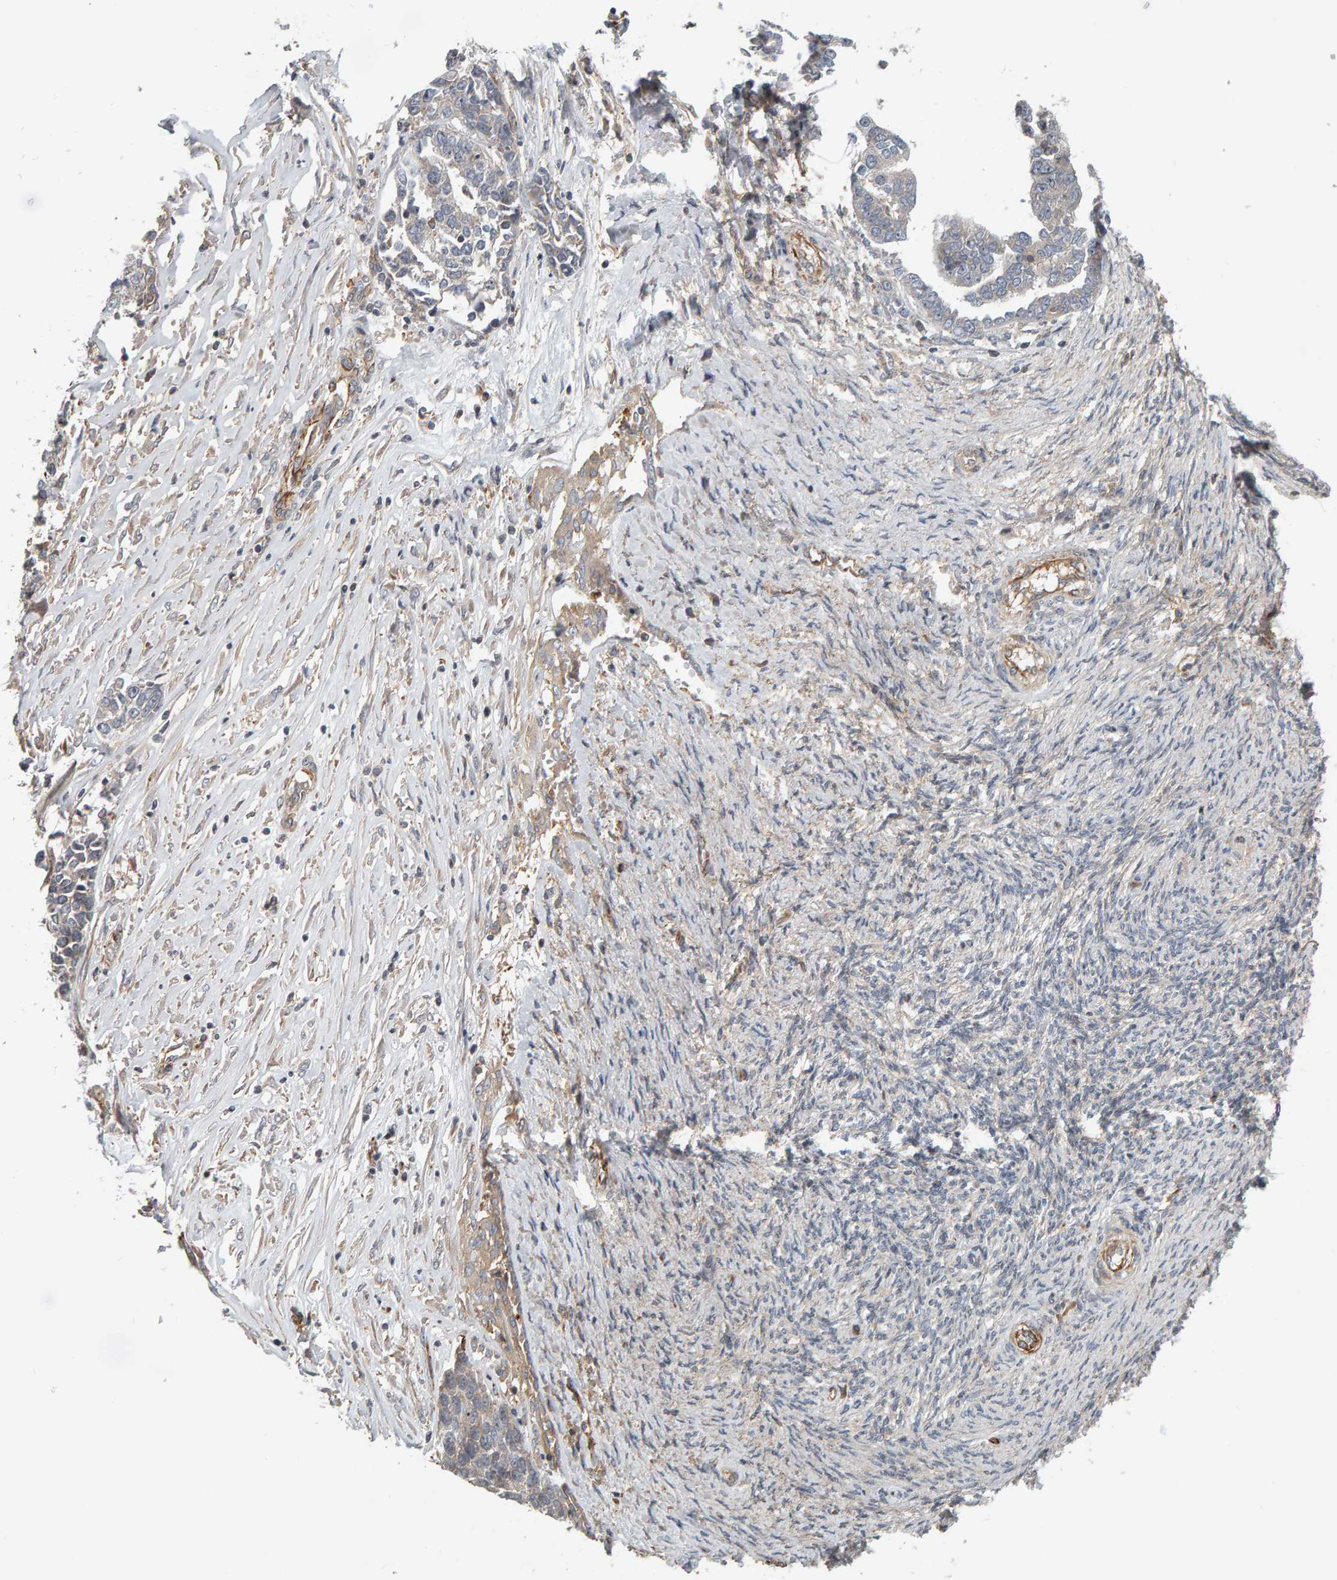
{"staining": {"intensity": "negative", "quantity": "none", "location": "none"}, "tissue": "ovarian cancer", "cell_type": "Tumor cells", "image_type": "cancer", "snomed": [{"axis": "morphology", "description": "Cystadenocarcinoma, serous, NOS"}, {"axis": "topography", "description": "Ovary"}], "caption": "Immunohistochemical staining of ovarian cancer shows no significant expression in tumor cells.", "gene": "C9orf72", "patient": {"sex": "female", "age": 44}}